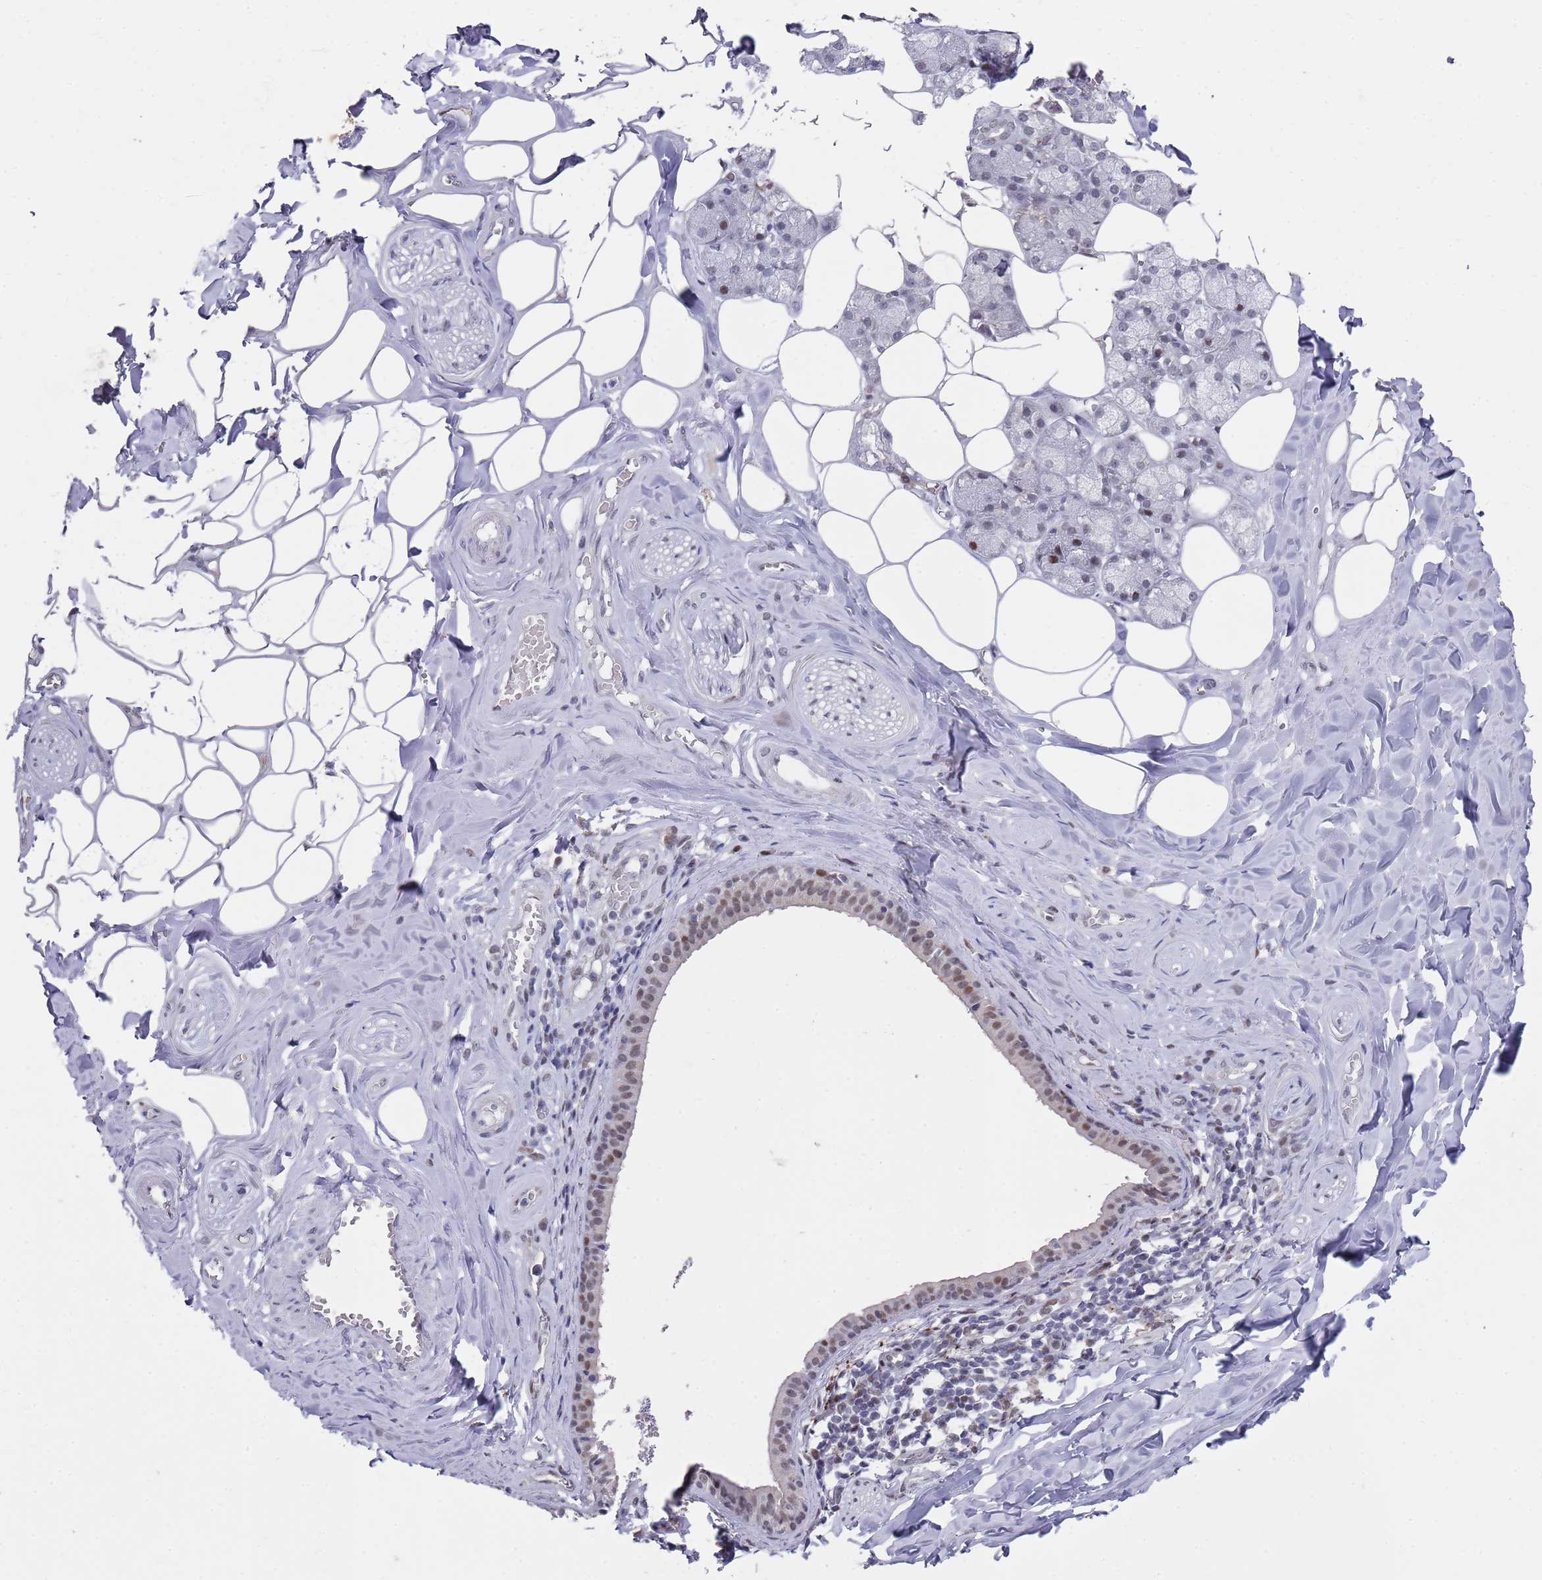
{"staining": {"intensity": "strong", "quantity": "25%-75%", "location": "nuclear"}, "tissue": "salivary gland", "cell_type": "Glandular cells", "image_type": "normal", "snomed": [{"axis": "morphology", "description": "Normal tissue, NOS"}, {"axis": "topography", "description": "Salivary gland"}], "caption": "The photomicrograph demonstrates staining of unremarkable salivary gland, revealing strong nuclear protein positivity (brown color) within glandular cells.", "gene": "COPS6", "patient": {"sex": "male", "age": 62}}